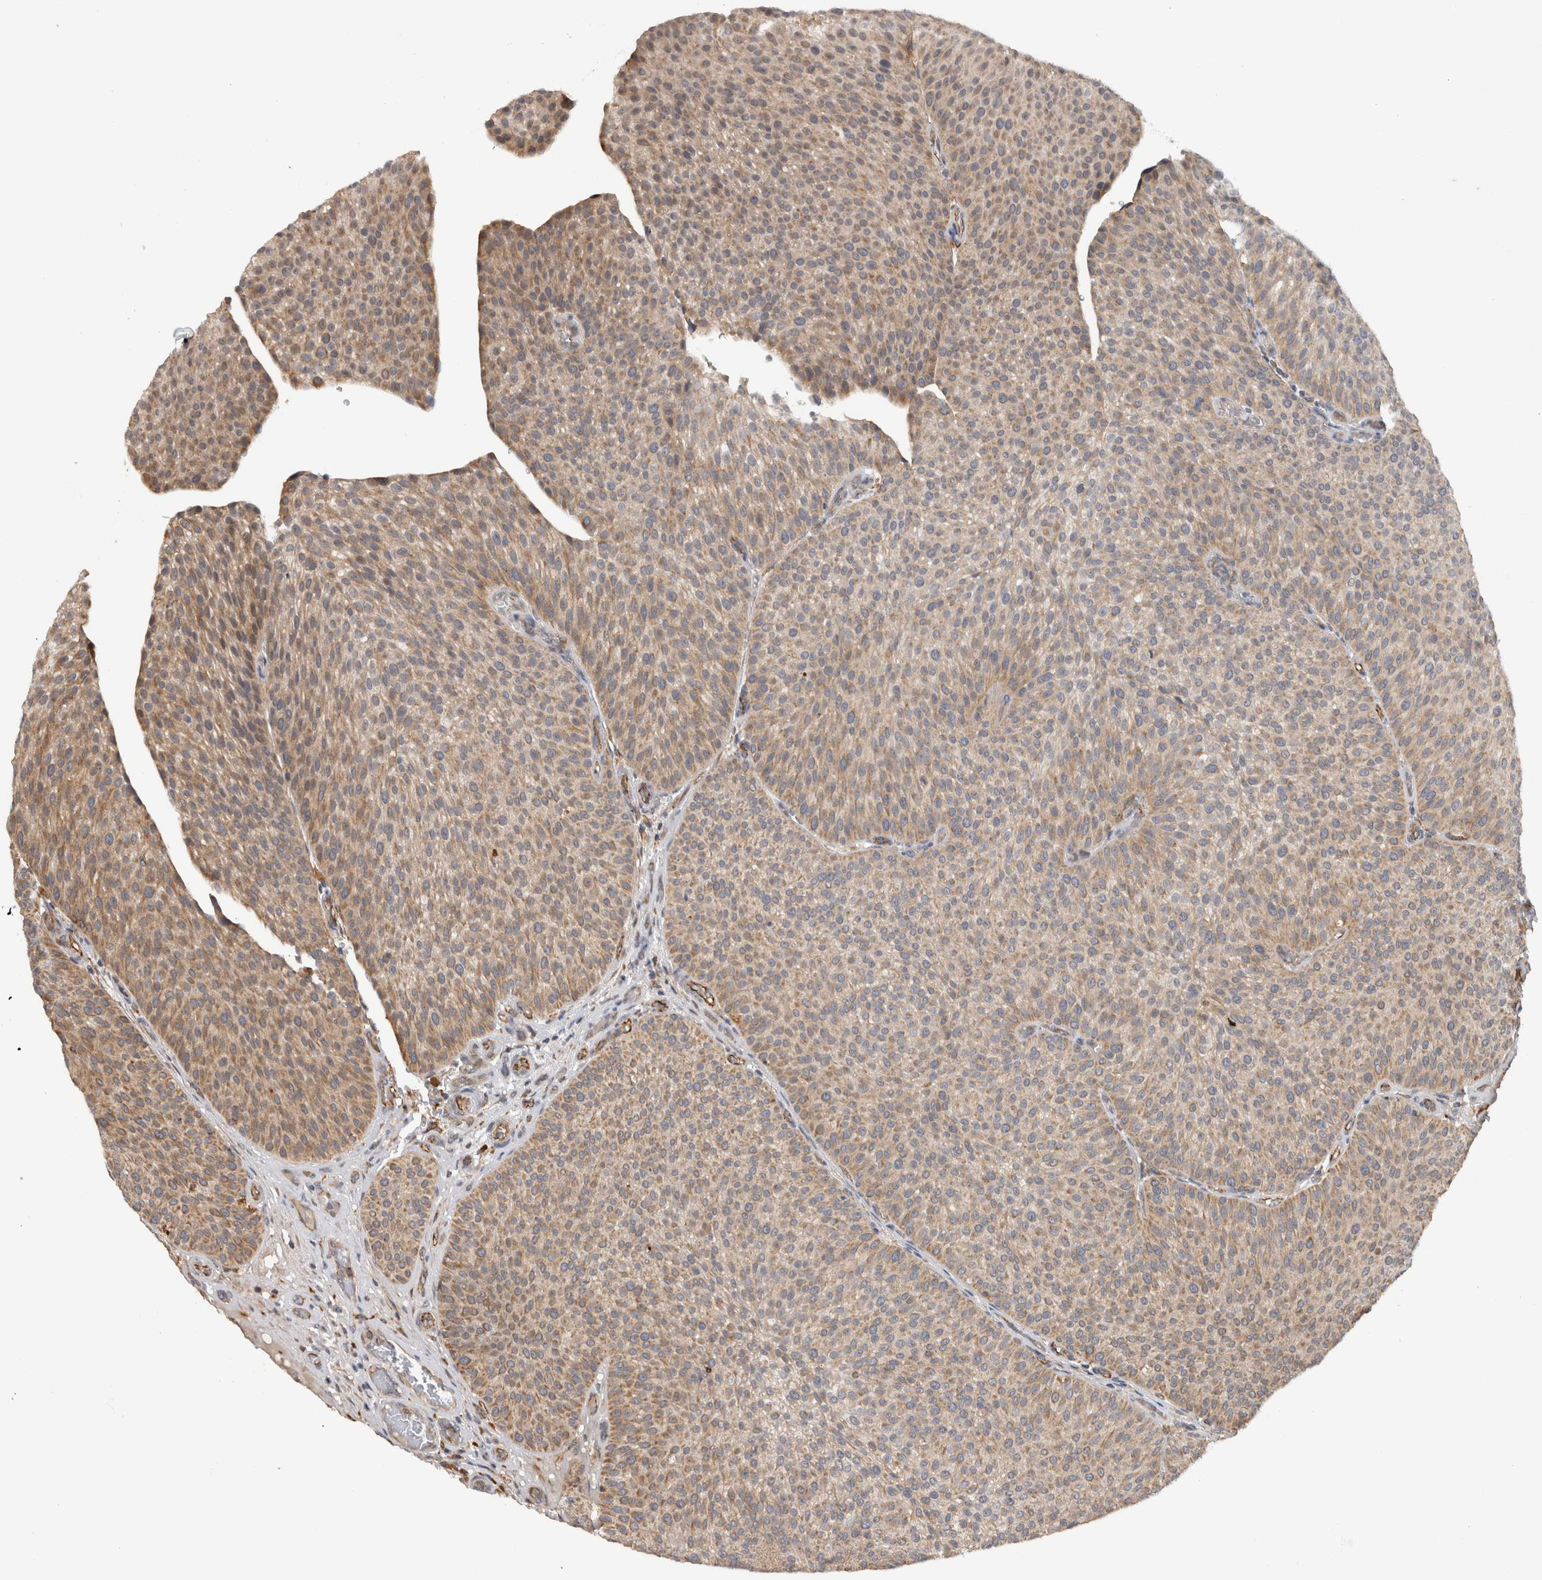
{"staining": {"intensity": "moderate", "quantity": "25%-75%", "location": "cytoplasmic/membranous"}, "tissue": "urothelial cancer", "cell_type": "Tumor cells", "image_type": "cancer", "snomed": [{"axis": "morphology", "description": "Normal tissue, NOS"}, {"axis": "morphology", "description": "Urothelial carcinoma, Low grade"}, {"axis": "topography", "description": "Smooth muscle"}, {"axis": "topography", "description": "Urinary bladder"}], "caption": "Protein staining displays moderate cytoplasmic/membranous expression in approximately 25%-75% of tumor cells in urothelial carcinoma (low-grade).", "gene": "ADGRL3", "patient": {"sex": "male", "age": 60}}